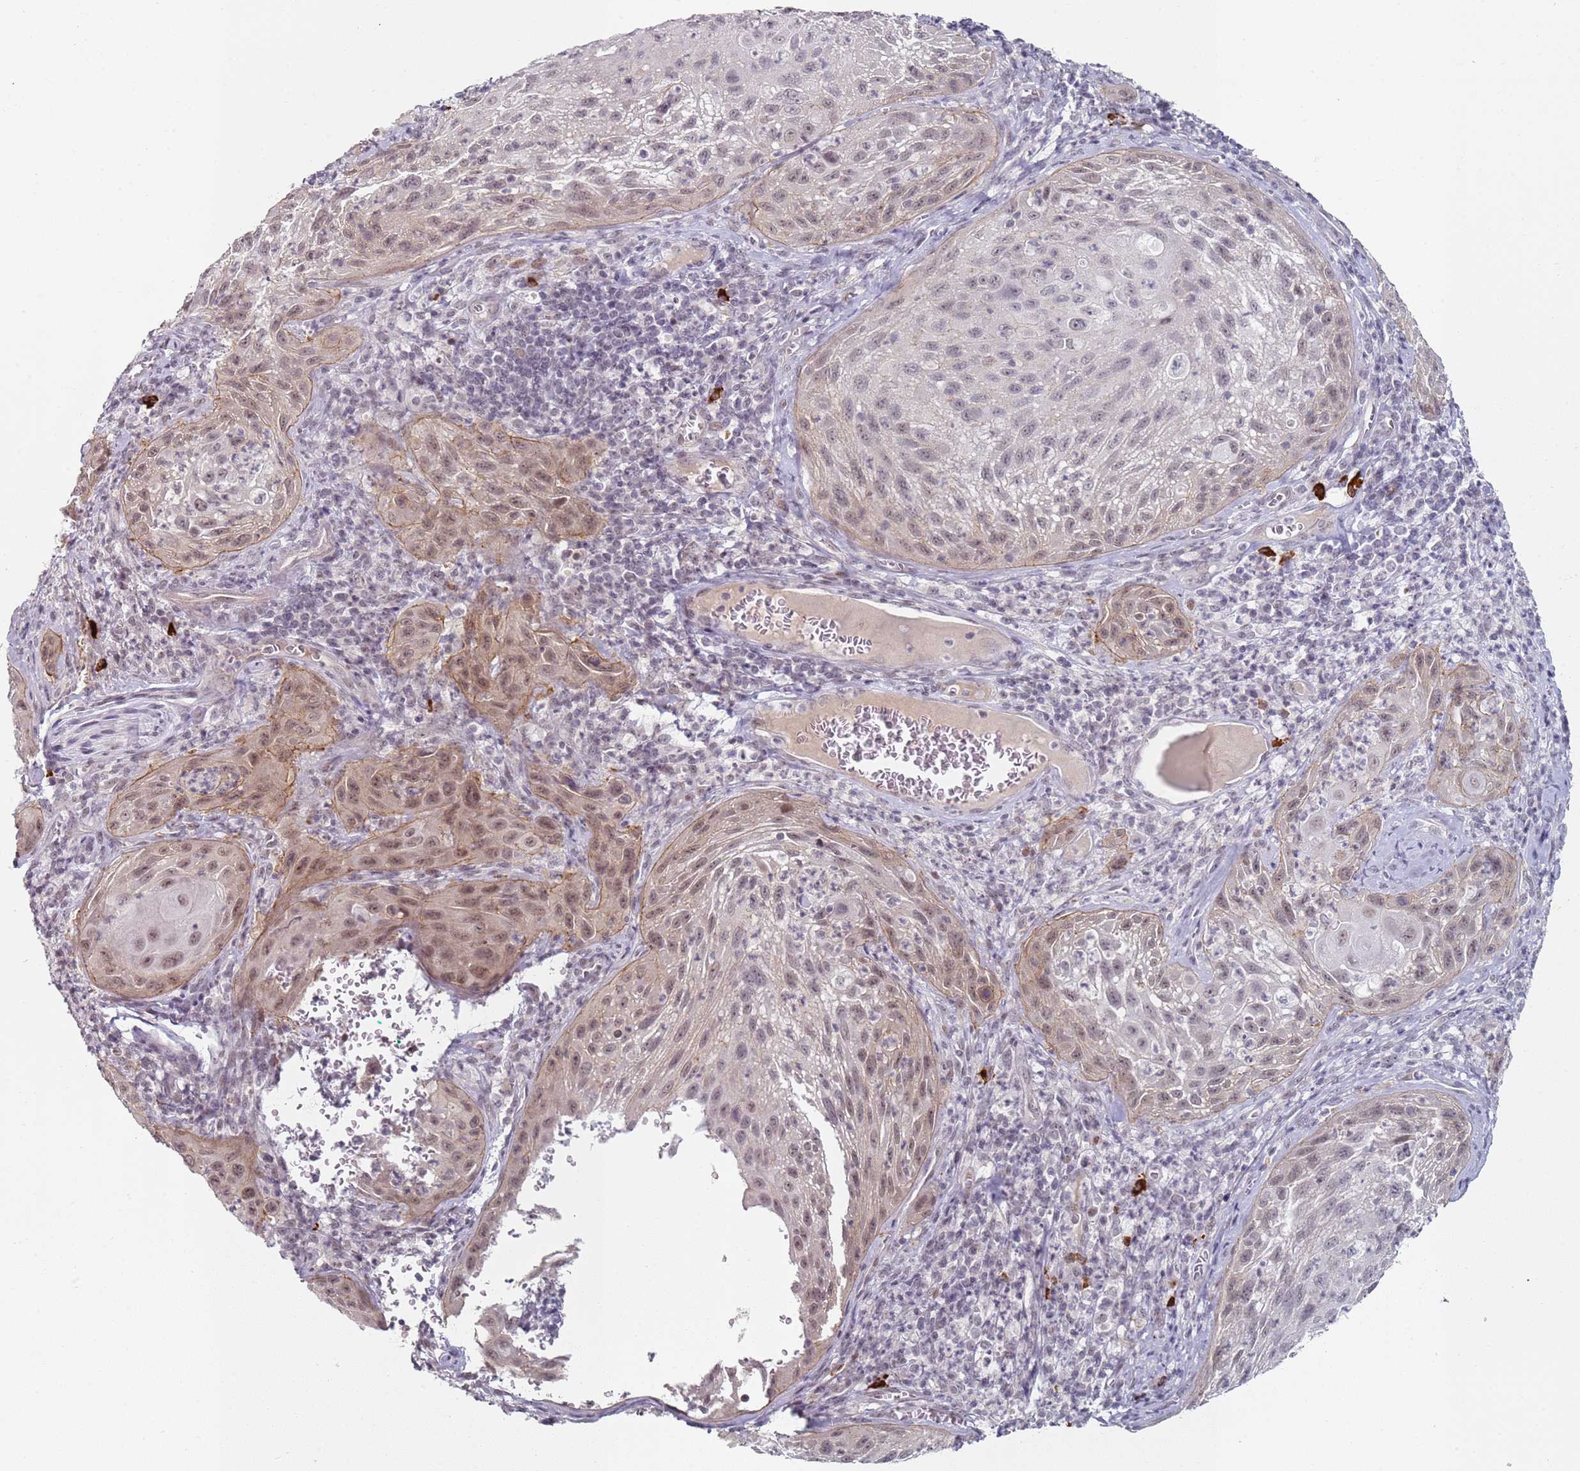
{"staining": {"intensity": "moderate", "quantity": ">75%", "location": "cytoplasmic/membranous,nuclear"}, "tissue": "cervical cancer", "cell_type": "Tumor cells", "image_type": "cancer", "snomed": [{"axis": "morphology", "description": "Squamous cell carcinoma, NOS"}, {"axis": "topography", "description": "Cervix"}], "caption": "A photomicrograph of cervical squamous cell carcinoma stained for a protein reveals moderate cytoplasmic/membranous and nuclear brown staining in tumor cells.", "gene": "ATF6B", "patient": {"sex": "female", "age": 42}}